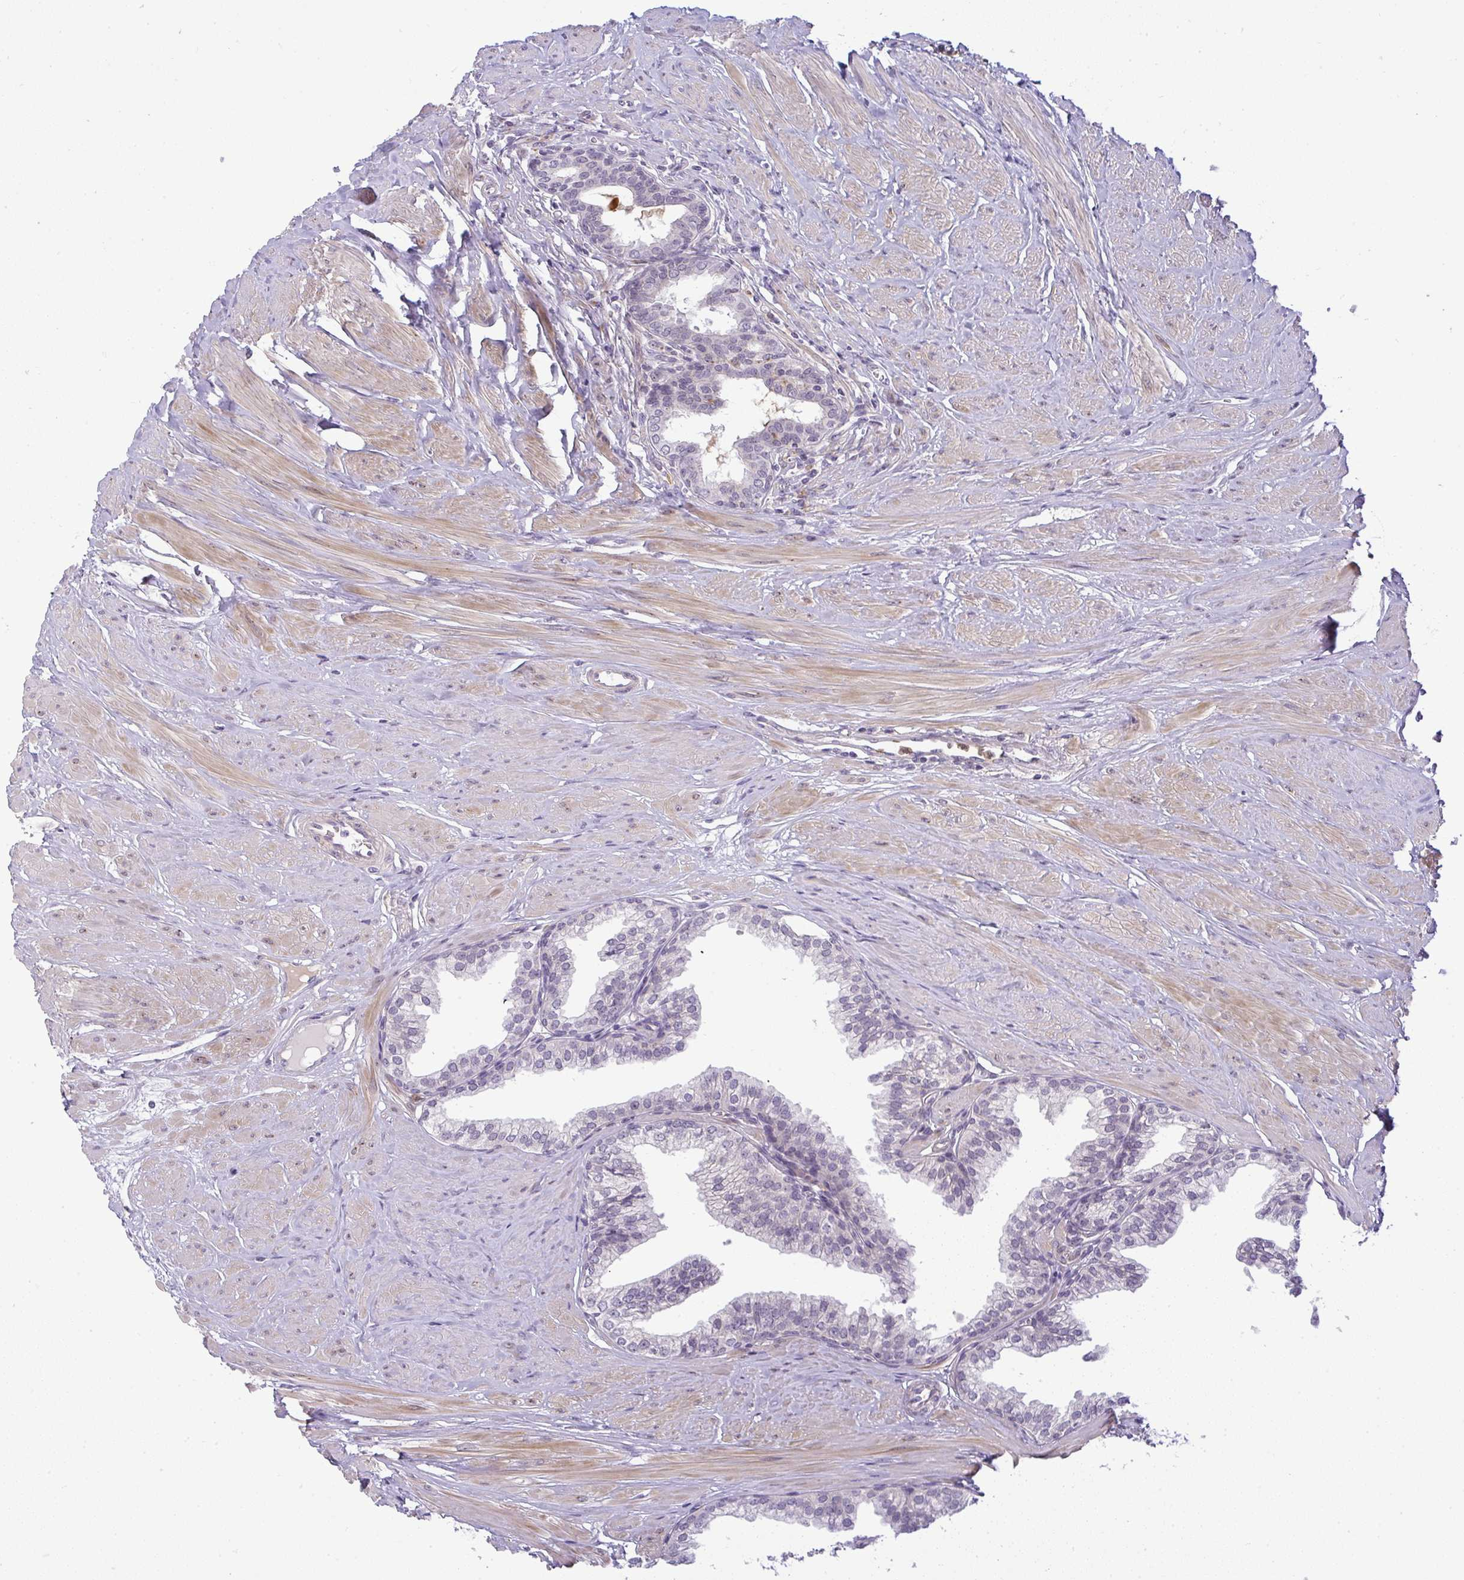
{"staining": {"intensity": "negative", "quantity": "none", "location": "none"}, "tissue": "prostate", "cell_type": "Glandular cells", "image_type": "normal", "snomed": [{"axis": "morphology", "description": "Normal tissue, NOS"}, {"axis": "topography", "description": "Prostate"}, {"axis": "topography", "description": "Peripheral nerve tissue"}], "caption": "This is an IHC image of unremarkable human prostate. There is no positivity in glandular cells.", "gene": "DZIP1", "patient": {"sex": "male", "age": 55}}